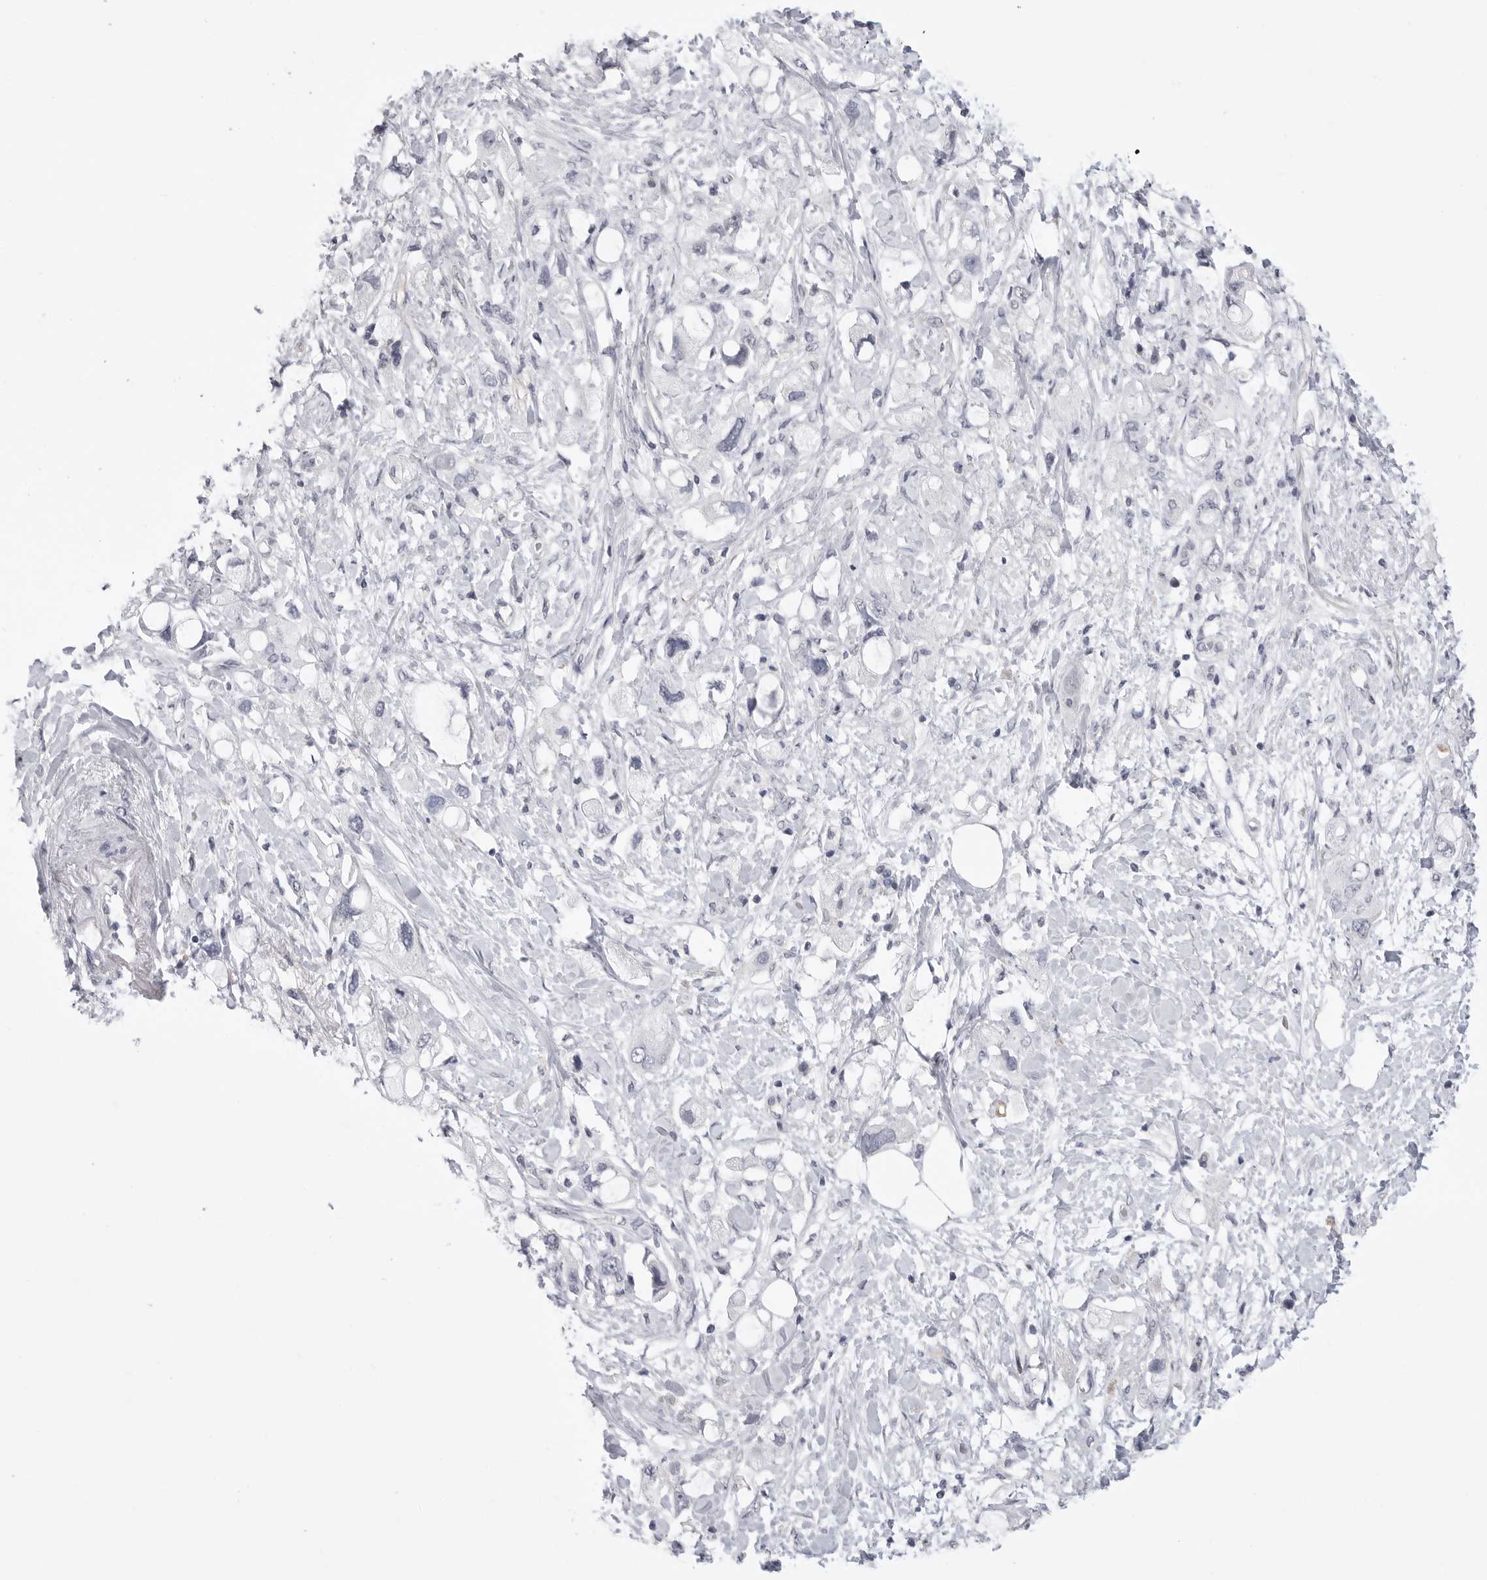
{"staining": {"intensity": "negative", "quantity": "none", "location": "none"}, "tissue": "pancreatic cancer", "cell_type": "Tumor cells", "image_type": "cancer", "snomed": [{"axis": "morphology", "description": "Adenocarcinoma, NOS"}, {"axis": "topography", "description": "Pancreas"}], "caption": "High power microscopy photomicrograph of an immunohistochemistry photomicrograph of pancreatic cancer (adenocarcinoma), revealing no significant staining in tumor cells.", "gene": "FBXO43", "patient": {"sex": "female", "age": 56}}